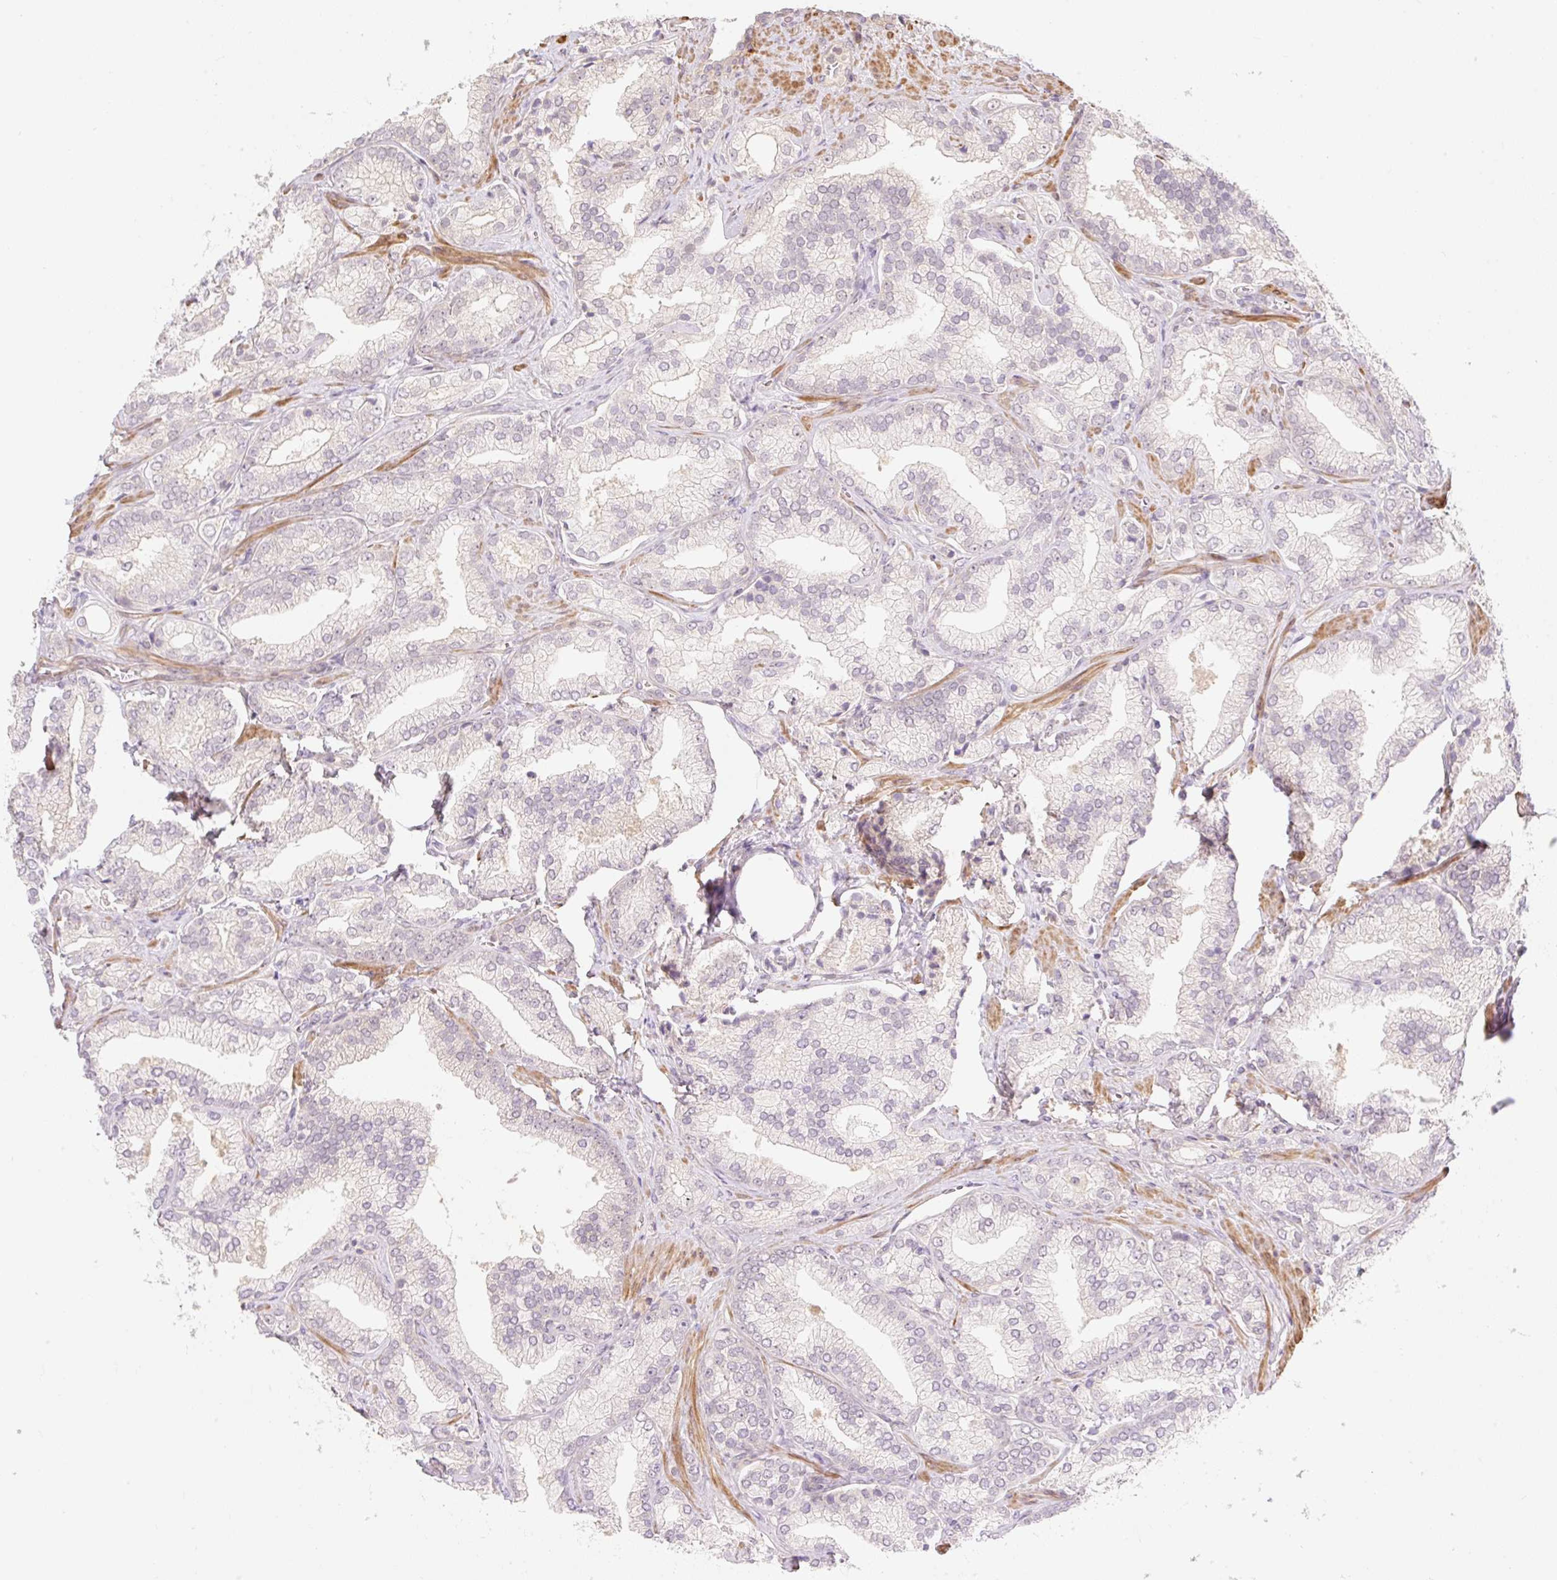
{"staining": {"intensity": "negative", "quantity": "none", "location": "none"}, "tissue": "prostate cancer", "cell_type": "Tumor cells", "image_type": "cancer", "snomed": [{"axis": "morphology", "description": "Adenocarcinoma, High grade"}, {"axis": "topography", "description": "Prostate"}], "caption": "This histopathology image is of prostate cancer (adenocarcinoma (high-grade)) stained with immunohistochemistry (IHC) to label a protein in brown with the nuclei are counter-stained blue. There is no expression in tumor cells.", "gene": "EMC10", "patient": {"sex": "male", "age": 68}}